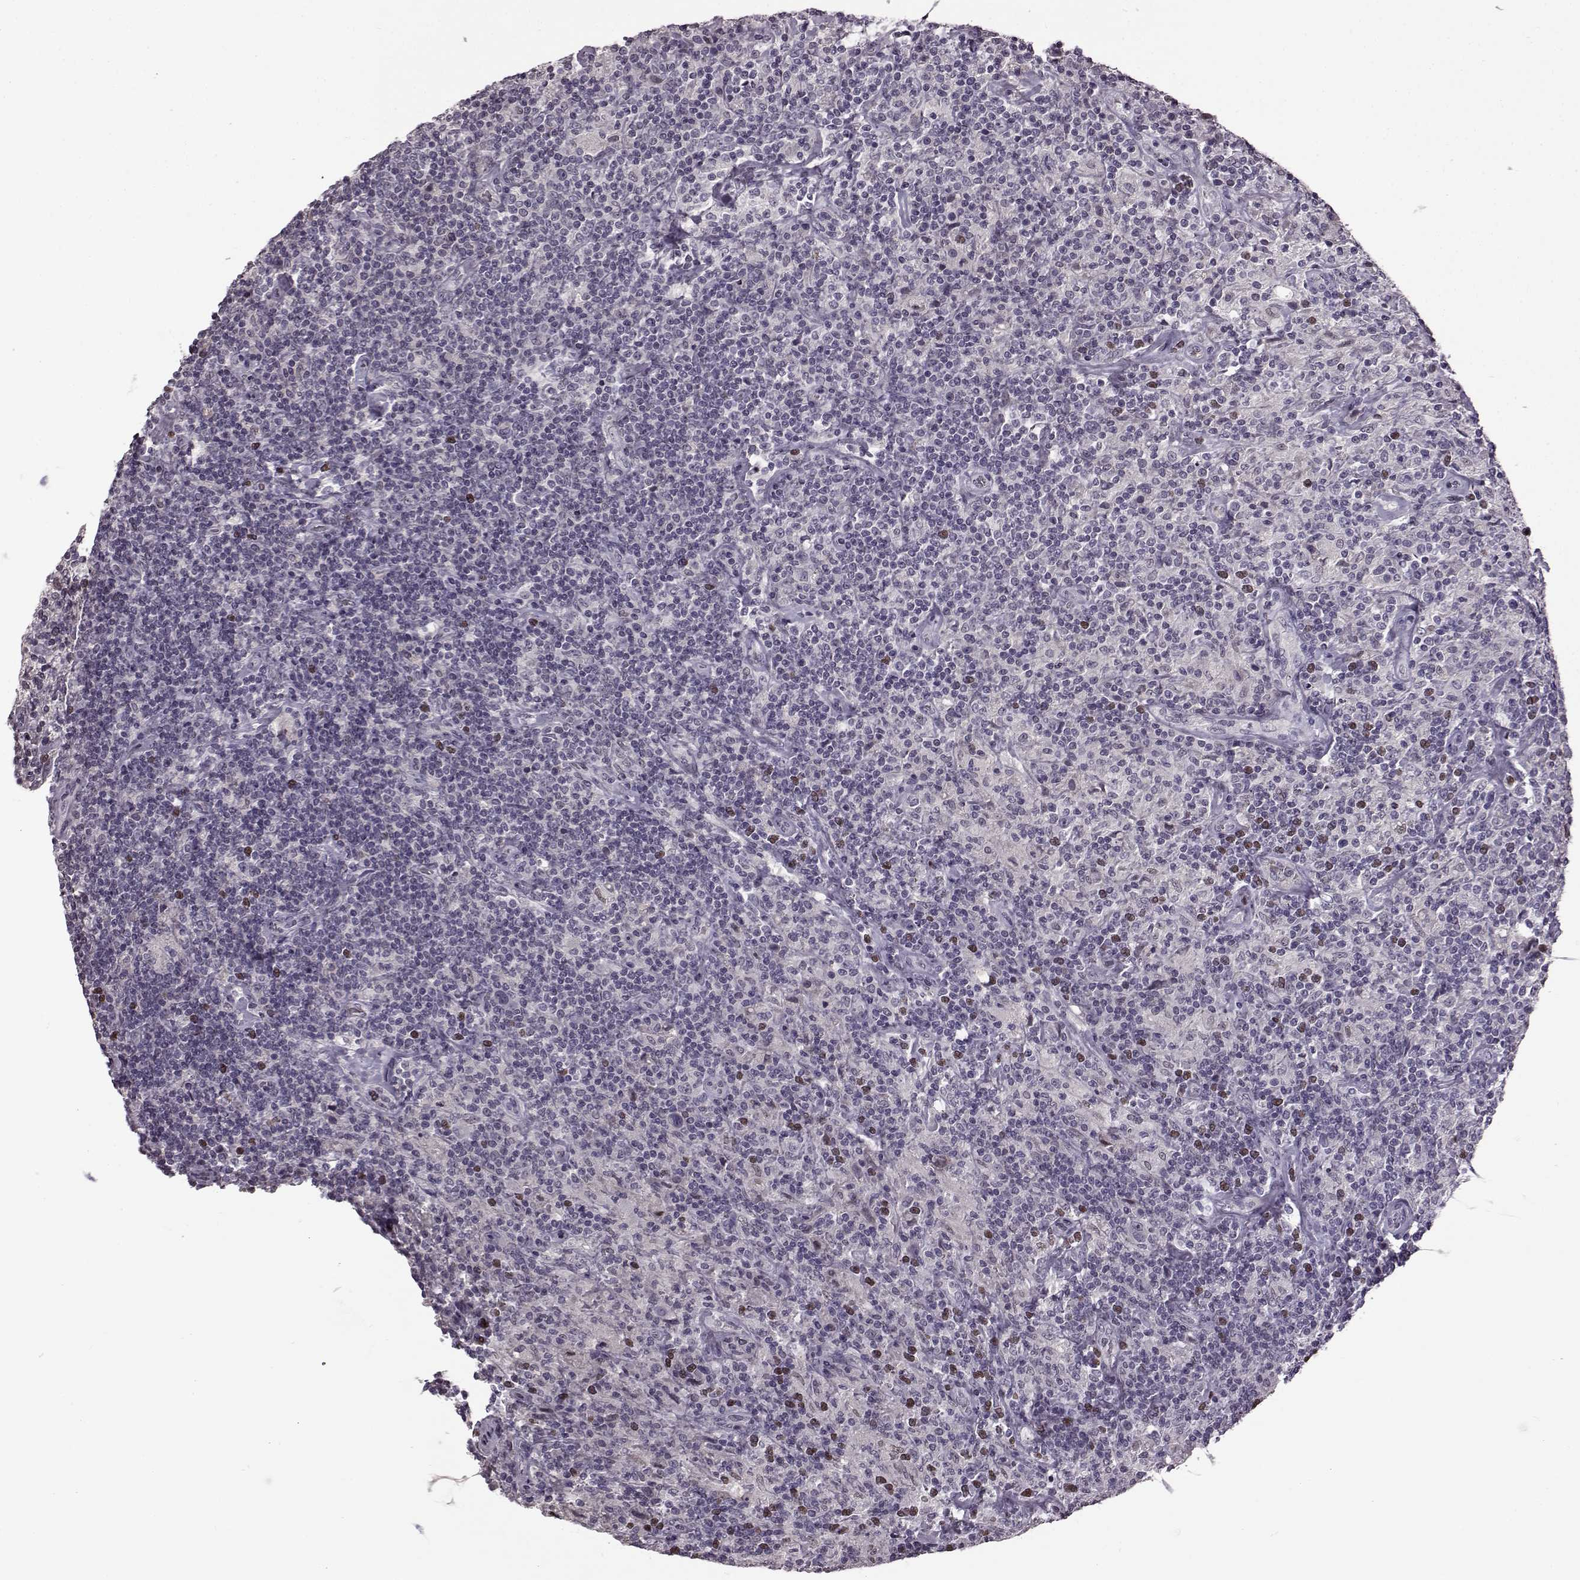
{"staining": {"intensity": "weak", "quantity": "<25%", "location": "nuclear"}, "tissue": "lymphoma", "cell_type": "Tumor cells", "image_type": "cancer", "snomed": [{"axis": "morphology", "description": "Hodgkin's disease, NOS"}, {"axis": "topography", "description": "Lymph node"}], "caption": "This is an IHC micrograph of human lymphoma. There is no staining in tumor cells.", "gene": "CNGA3", "patient": {"sex": "male", "age": 70}}